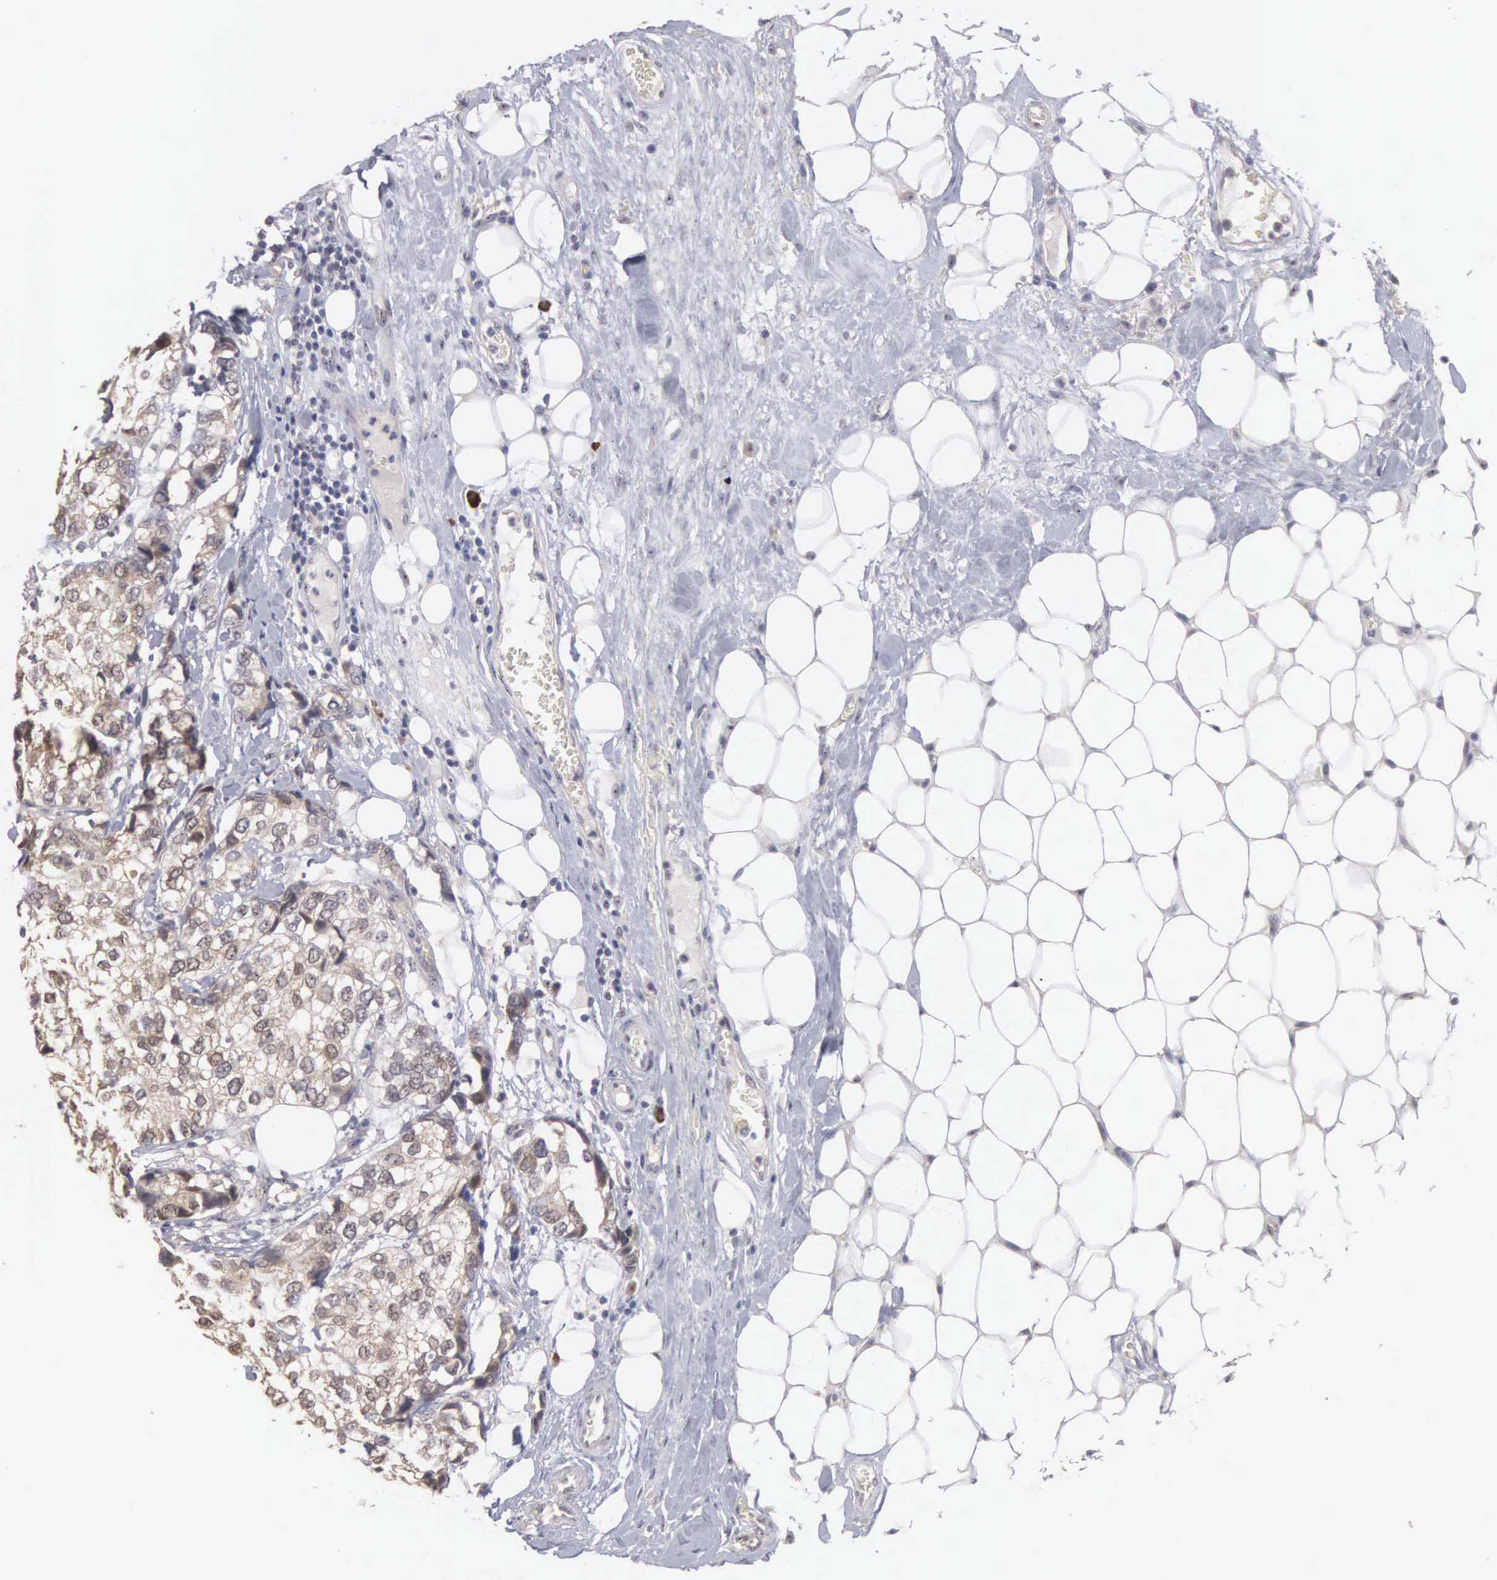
{"staining": {"intensity": "moderate", "quantity": ">75%", "location": "cytoplasmic/membranous"}, "tissue": "breast cancer", "cell_type": "Tumor cells", "image_type": "cancer", "snomed": [{"axis": "morphology", "description": "Duct carcinoma"}, {"axis": "topography", "description": "Breast"}], "caption": "Immunohistochemistry (DAB) staining of human breast cancer demonstrates moderate cytoplasmic/membranous protein expression in about >75% of tumor cells. The protein is stained brown, and the nuclei are stained in blue (DAB (3,3'-diaminobenzidine) IHC with brightfield microscopy, high magnification).", "gene": "AMN", "patient": {"sex": "female", "age": 68}}